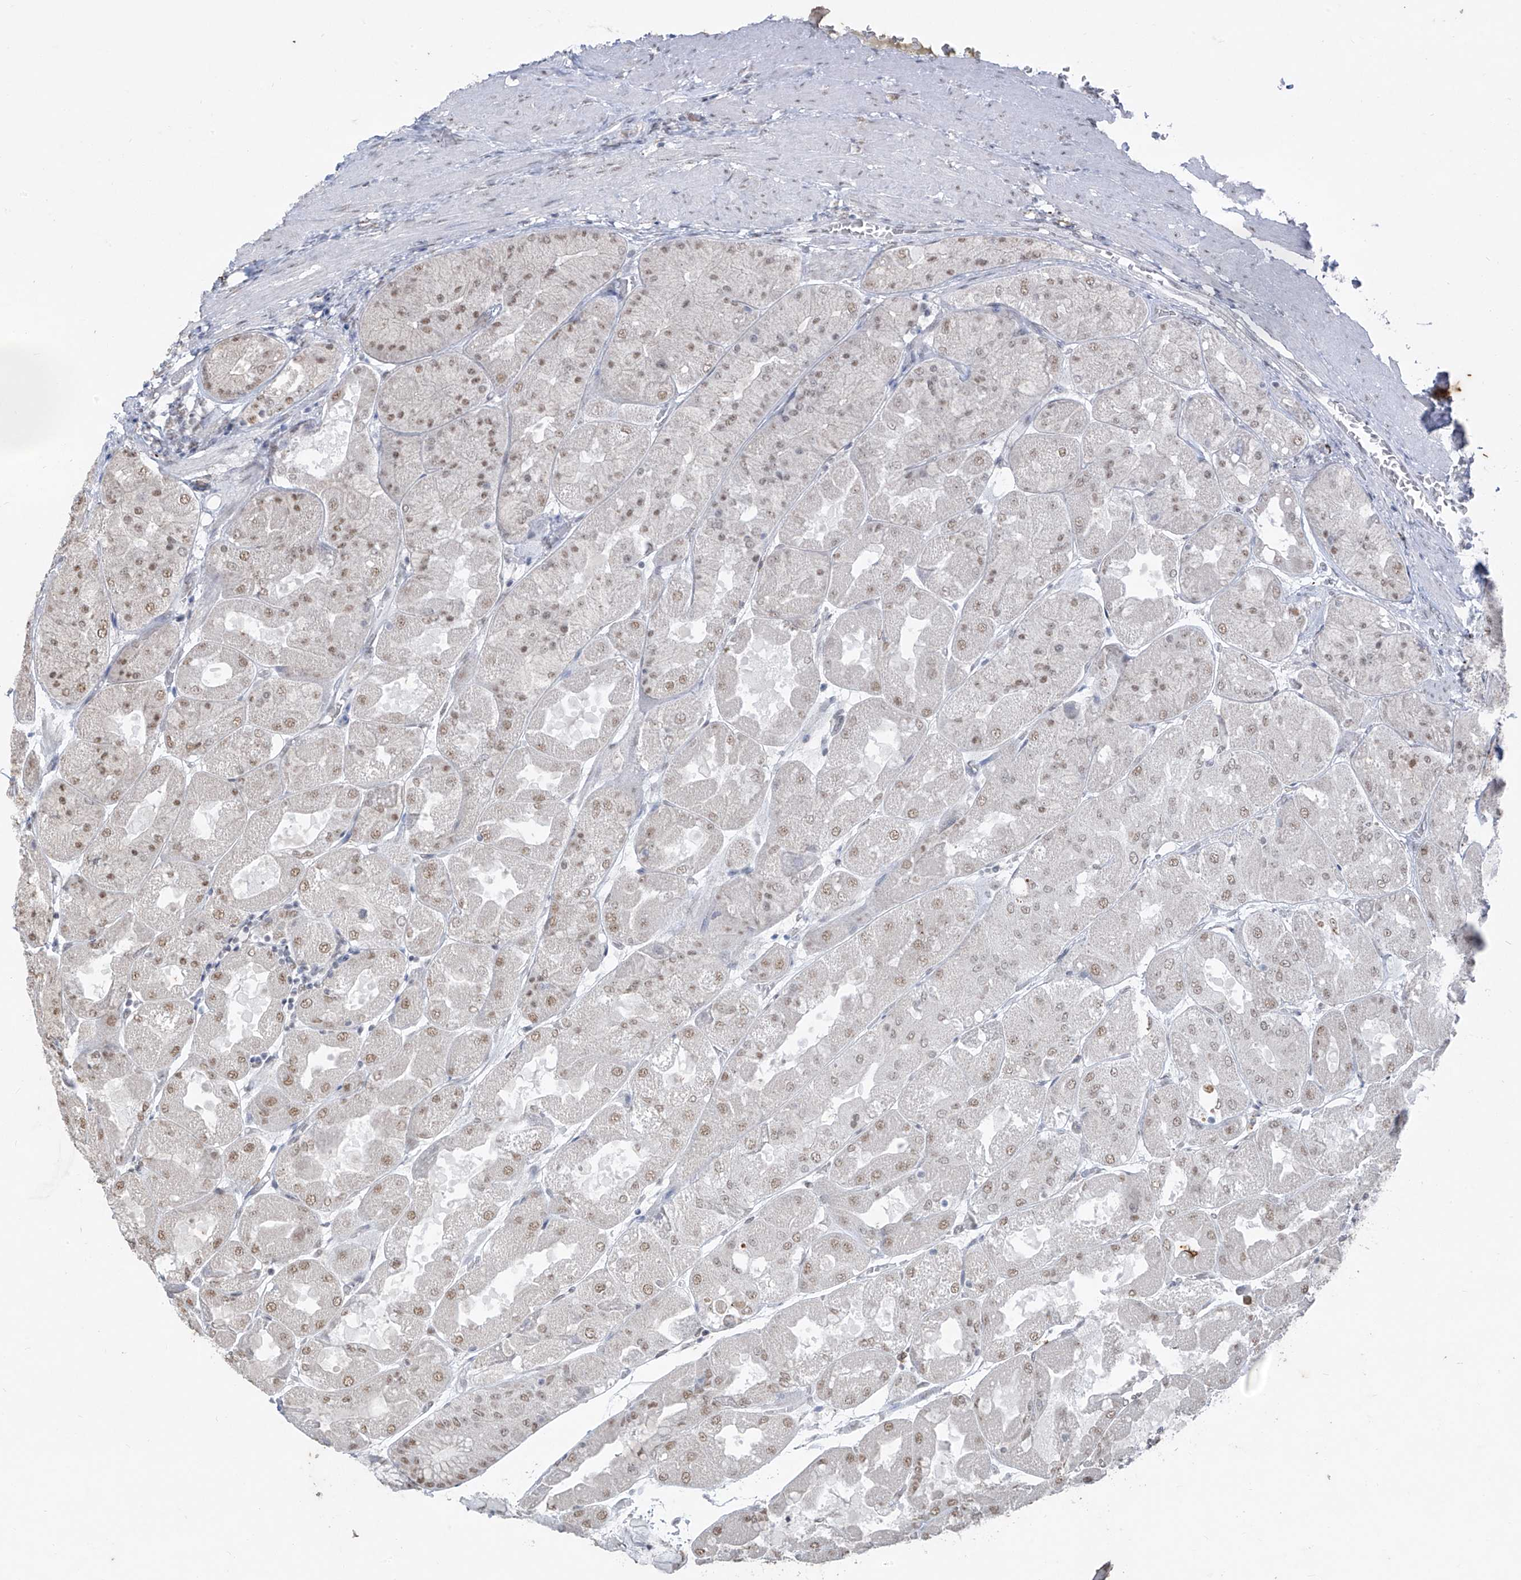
{"staining": {"intensity": "moderate", "quantity": ">75%", "location": "nuclear"}, "tissue": "stomach", "cell_type": "Glandular cells", "image_type": "normal", "snomed": [{"axis": "morphology", "description": "Normal tissue, NOS"}, {"axis": "topography", "description": "Stomach"}], "caption": "IHC (DAB (3,3'-diaminobenzidine)) staining of benign human stomach demonstrates moderate nuclear protein positivity in approximately >75% of glandular cells. (Stains: DAB in brown, nuclei in blue, Microscopy: brightfield microscopy at high magnification).", "gene": "TFEC", "patient": {"sex": "female", "age": 61}}